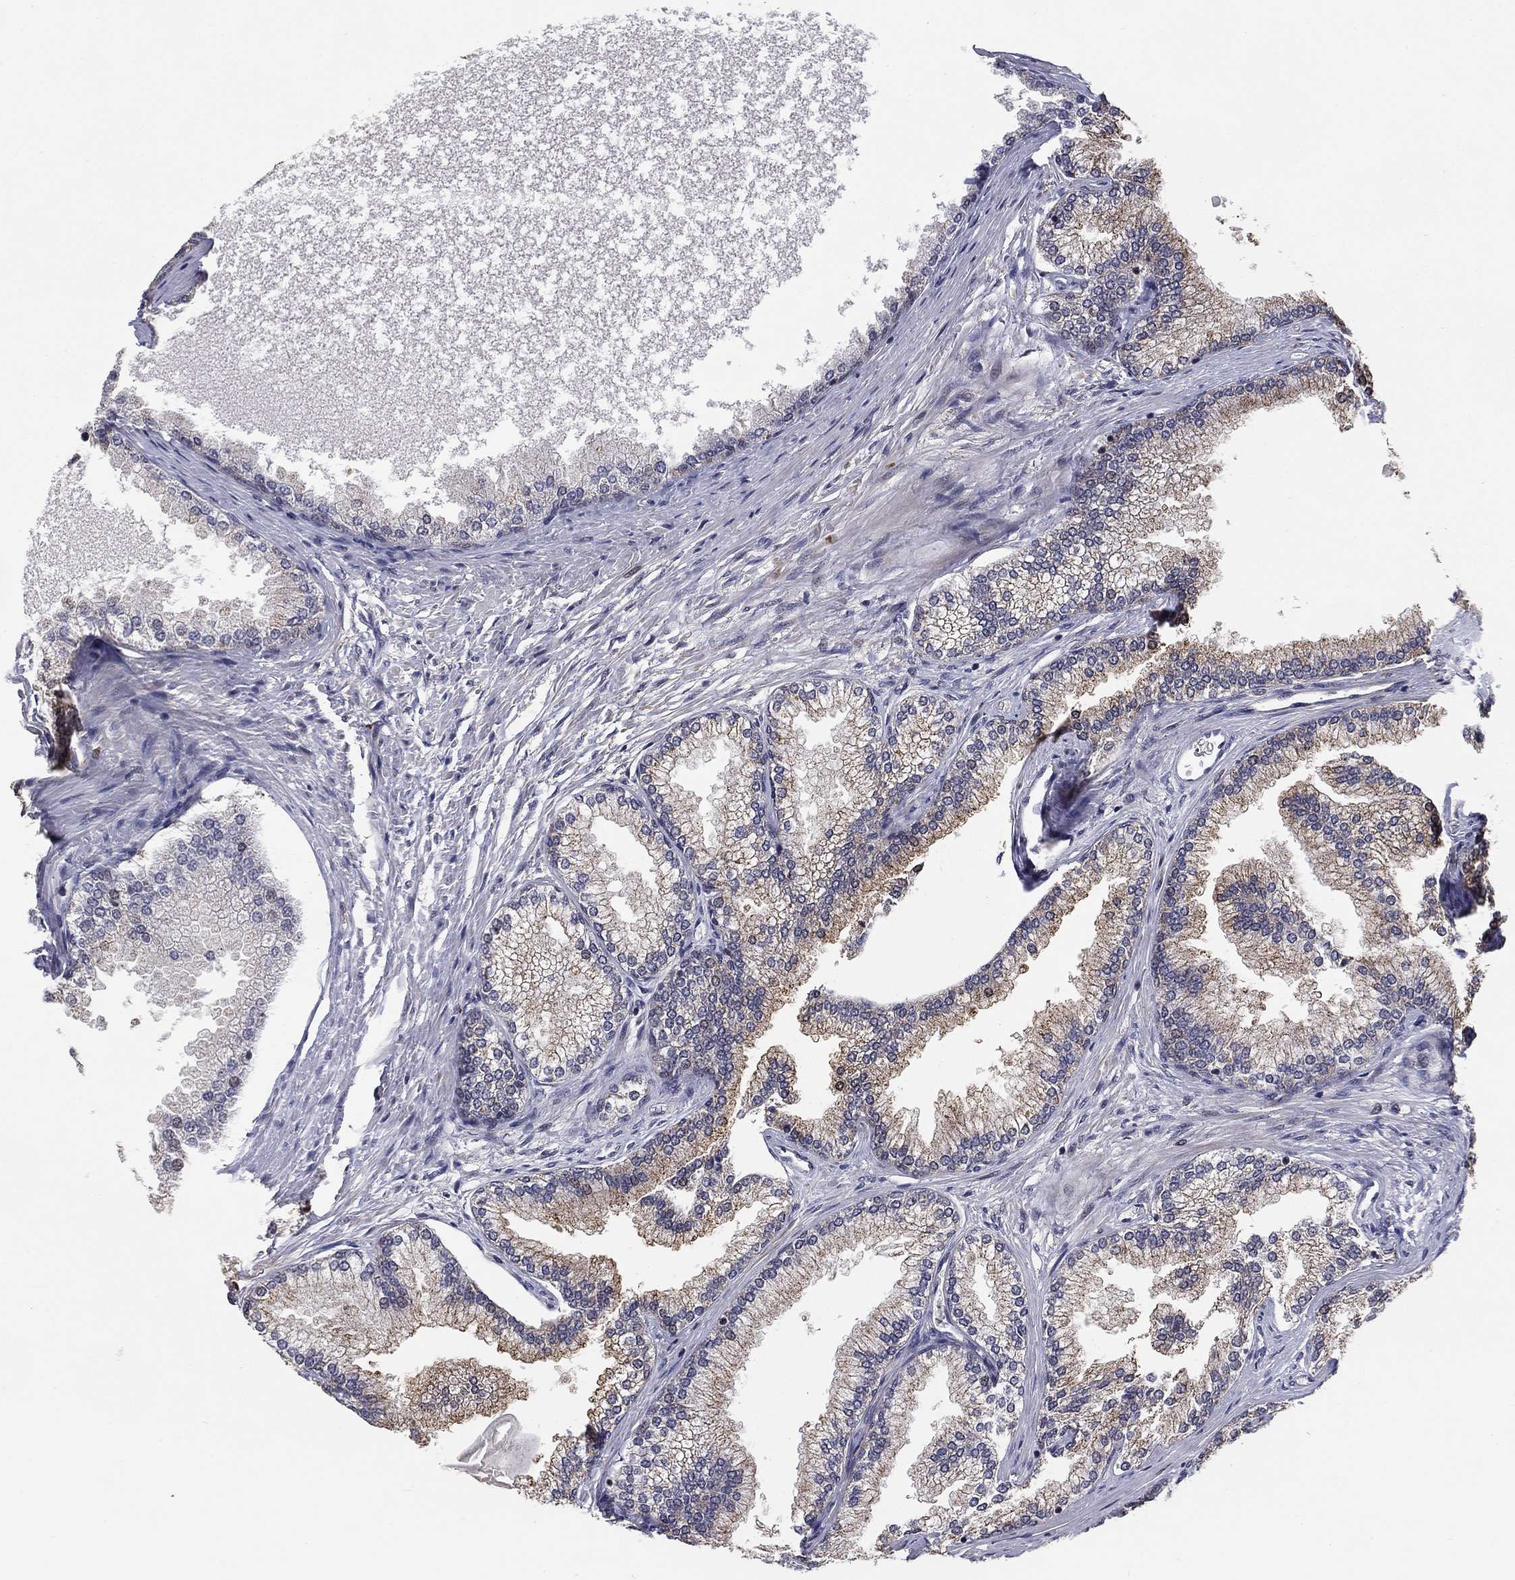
{"staining": {"intensity": "moderate", "quantity": "<25%", "location": "cytoplasmic/membranous"}, "tissue": "prostate", "cell_type": "Glandular cells", "image_type": "normal", "snomed": [{"axis": "morphology", "description": "Normal tissue, NOS"}, {"axis": "topography", "description": "Prostate"}], "caption": "The histopathology image demonstrates staining of unremarkable prostate, revealing moderate cytoplasmic/membranous protein staining (brown color) within glandular cells.", "gene": "LPCAT4", "patient": {"sex": "male", "age": 72}}